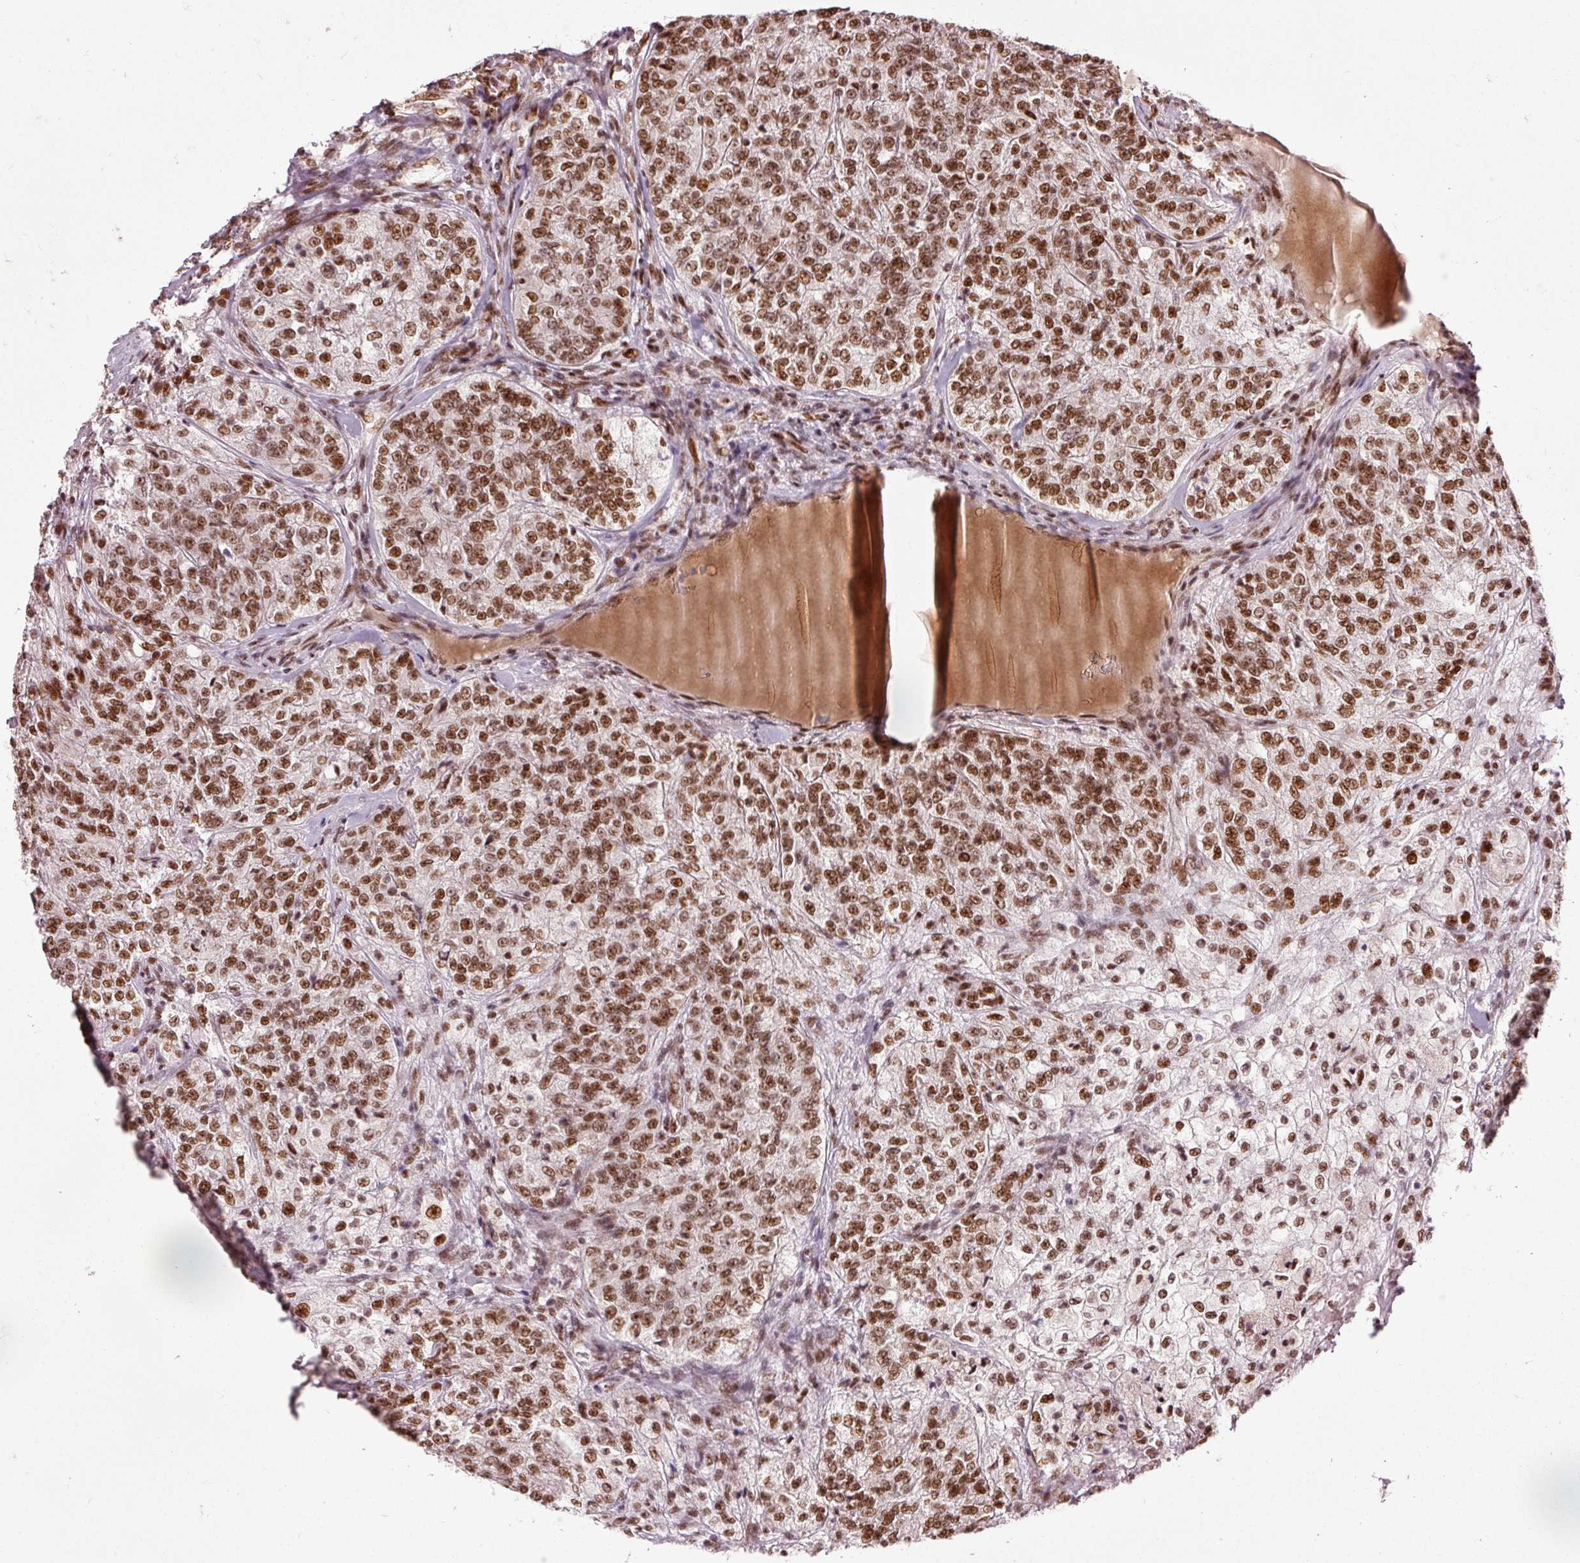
{"staining": {"intensity": "strong", "quantity": ">75%", "location": "nuclear"}, "tissue": "renal cancer", "cell_type": "Tumor cells", "image_type": "cancer", "snomed": [{"axis": "morphology", "description": "Adenocarcinoma, NOS"}, {"axis": "topography", "description": "Kidney"}], "caption": "IHC (DAB (3,3'-diaminobenzidine)) staining of human adenocarcinoma (renal) shows strong nuclear protein positivity in approximately >75% of tumor cells.", "gene": "ZBTB44", "patient": {"sex": "female", "age": 63}}